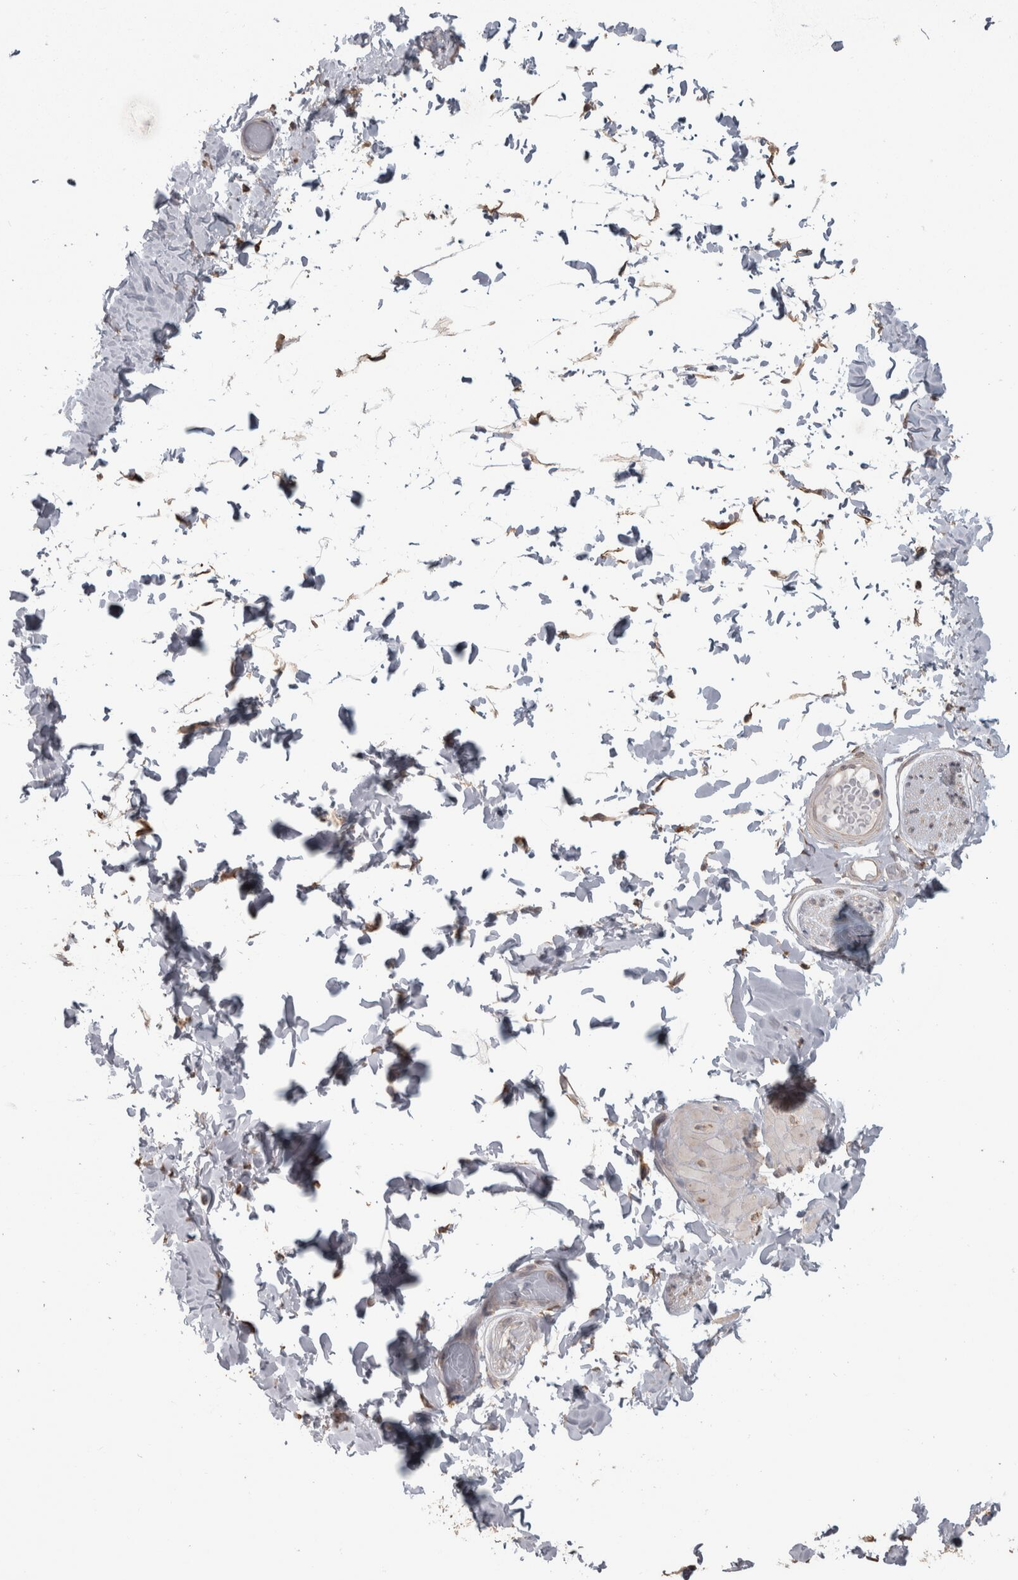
{"staining": {"intensity": "weak", "quantity": ">75%", "location": "cytoplasmic/membranous"}, "tissue": "adipose tissue", "cell_type": "Adipocytes", "image_type": "normal", "snomed": [{"axis": "morphology", "description": "Normal tissue, NOS"}, {"axis": "topography", "description": "Adipose tissue"}, {"axis": "topography", "description": "Vascular tissue"}, {"axis": "topography", "description": "Peripheral nerve tissue"}], "caption": "Immunohistochemistry (IHC) image of unremarkable adipose tissue stained for a protein (brown), which reveals low levels of weak cytoplasmic/membranous expression in approximately >75% of adipocytes.", "gene": "RAB29", "patient": {"sex": "male", "age": 25}}